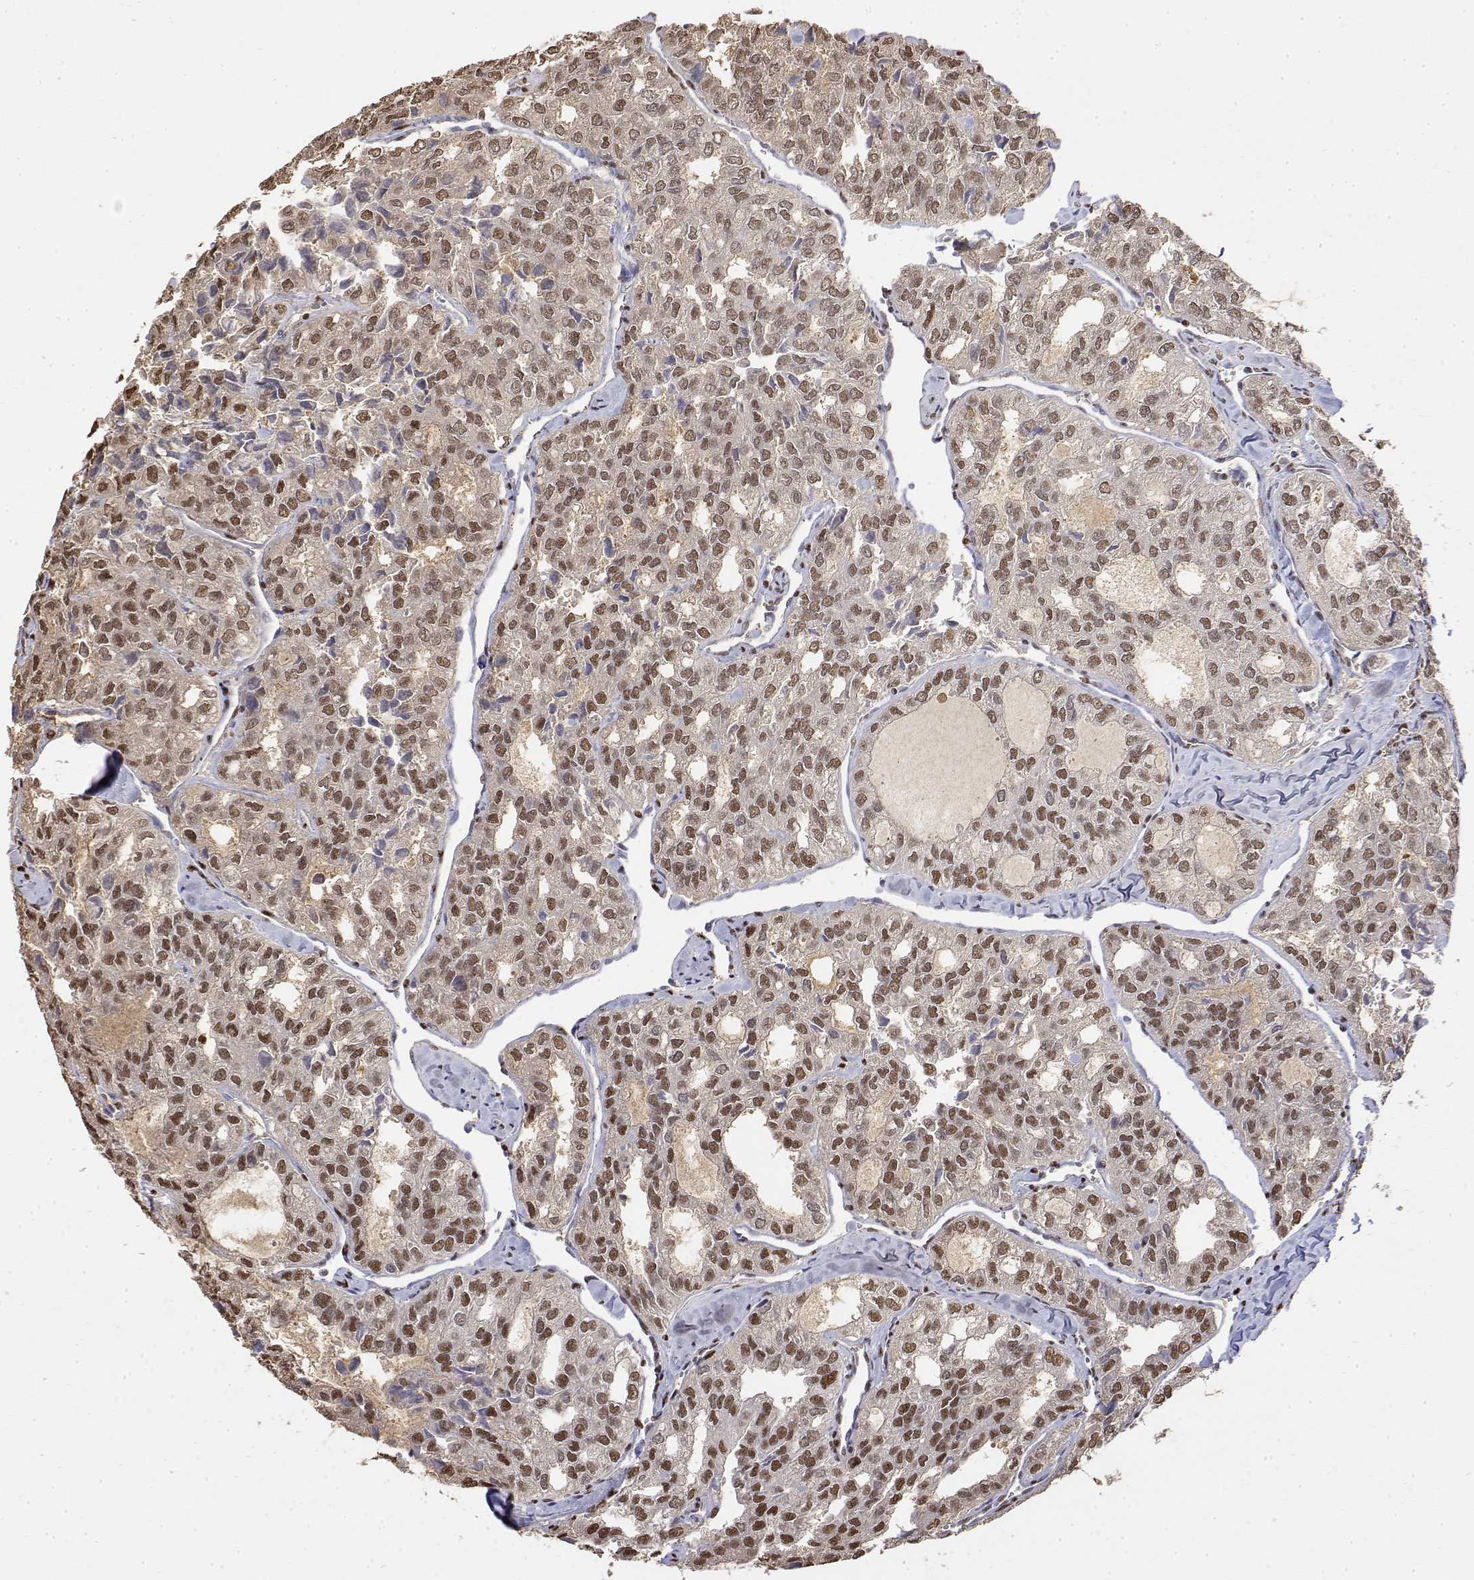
{"staining": {"intensity": "moderate", "quantity": ">75%", "location": "nuclear"}, "tissue": "thyroid cancer", "cell_type": "Tumor cells", "image_type": "cancer", "snomed": [{"axis": "morphology", "description": "Follicular adenoma carcinoma, NOS"}, {"axis": "topography", "description": "Thyroid gland"}], "caption": "Immunohistochemical staining of human thyroid cancer shows medium levels of moderate nuclear staining in about >75% of tumor cells. The staining was performed using DAB to visualize the protein expression in brown, while the nuclei were stained in blue with hematoxylin (Magnification: 20x).", "gene": "TPI1", "patient": {"sex": "male", "age": 75}}